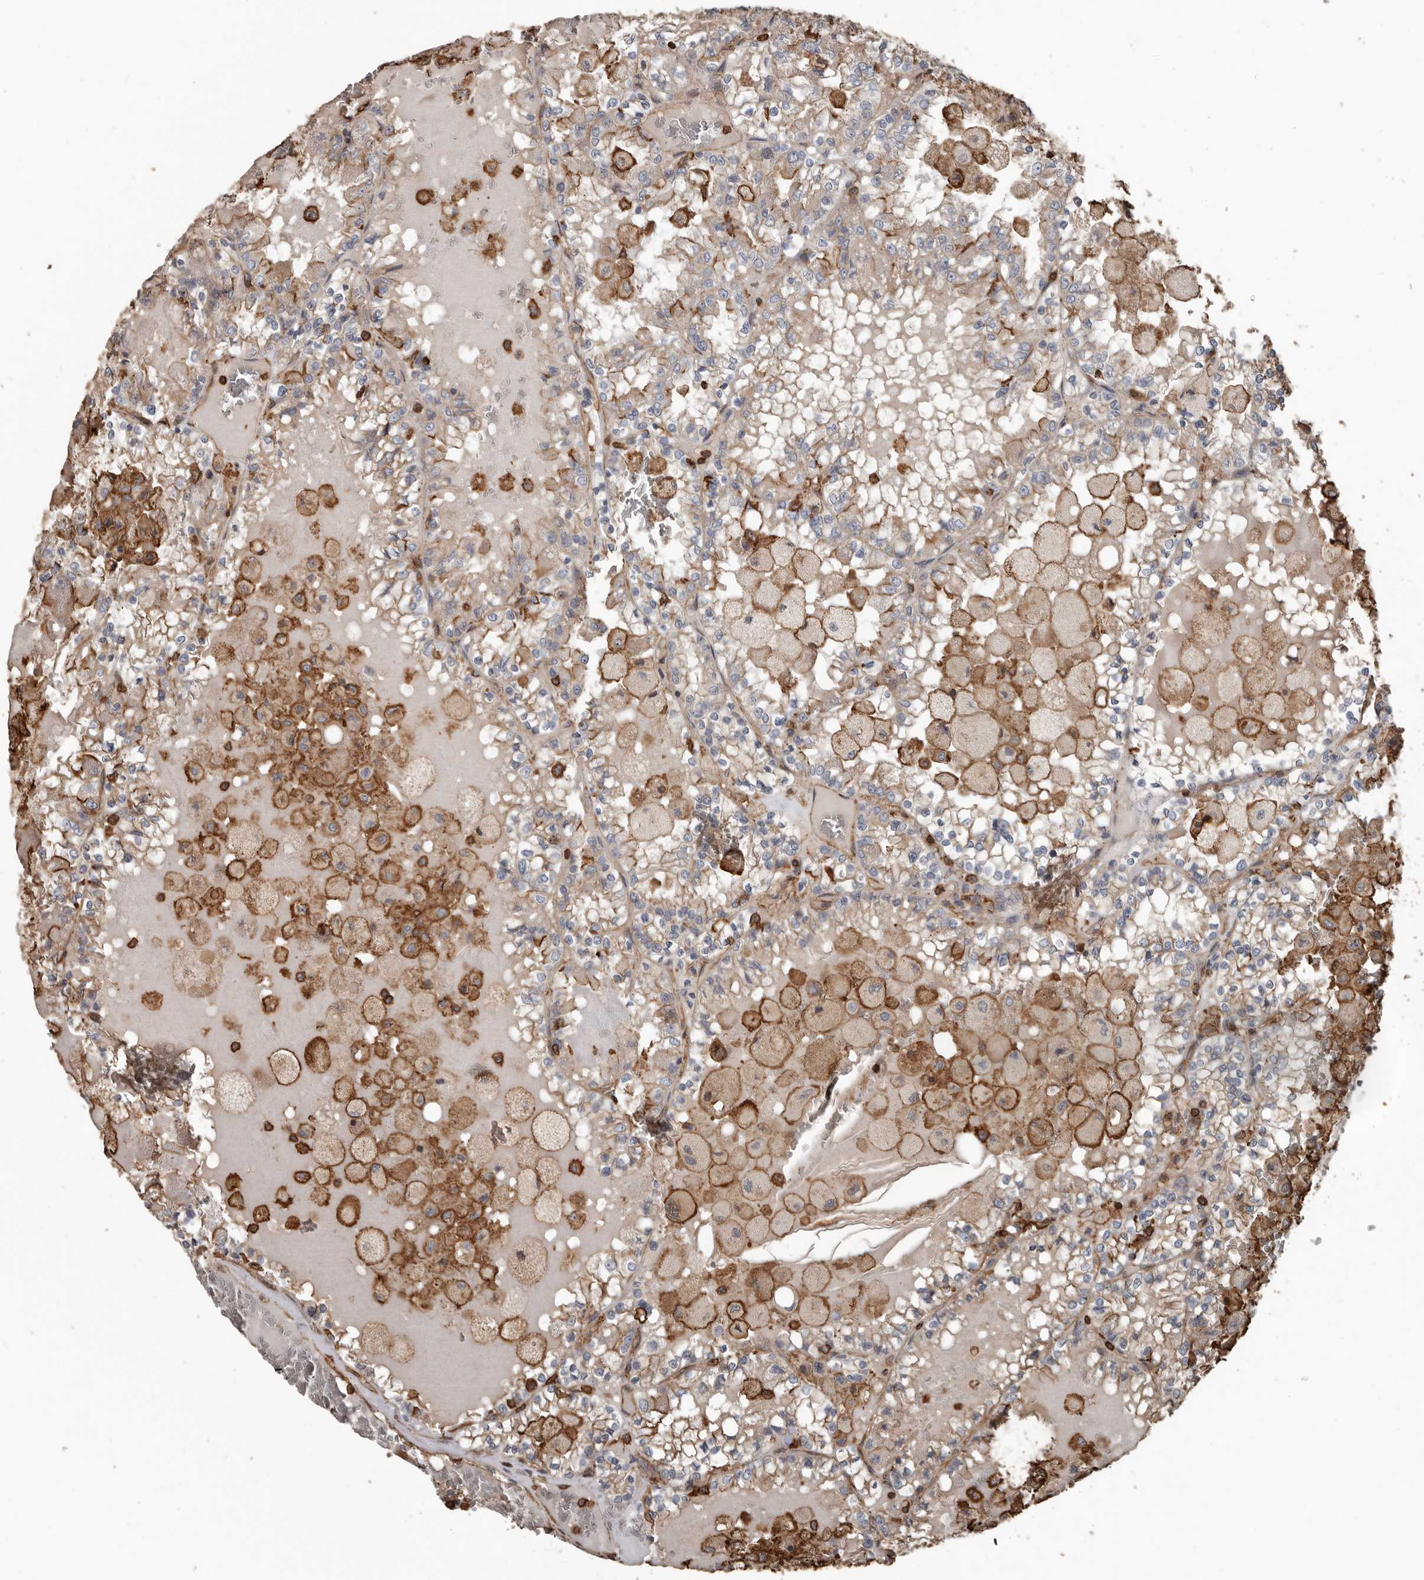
{"staining": {"intensity": "moderate", "quantity": "<25%", "location": "cytoplasmic/membranous"}, "tissue": "renal cancer", "cell_type": "Tumor cells", "image_type": "cancer", "snomed": [{"axis": "morphology", "description": "Adenocarcinoma, NOS"}, {"axis": "topography", "description": "Kidney"}], "caption": "A brown stain shows moderate cytoplasmic/membranous staining of a protein in renal cancer (adenocarcinoma) tumor cells.", "gene": "DENND6B", "patient": {"sex": "female", "age": 56}}